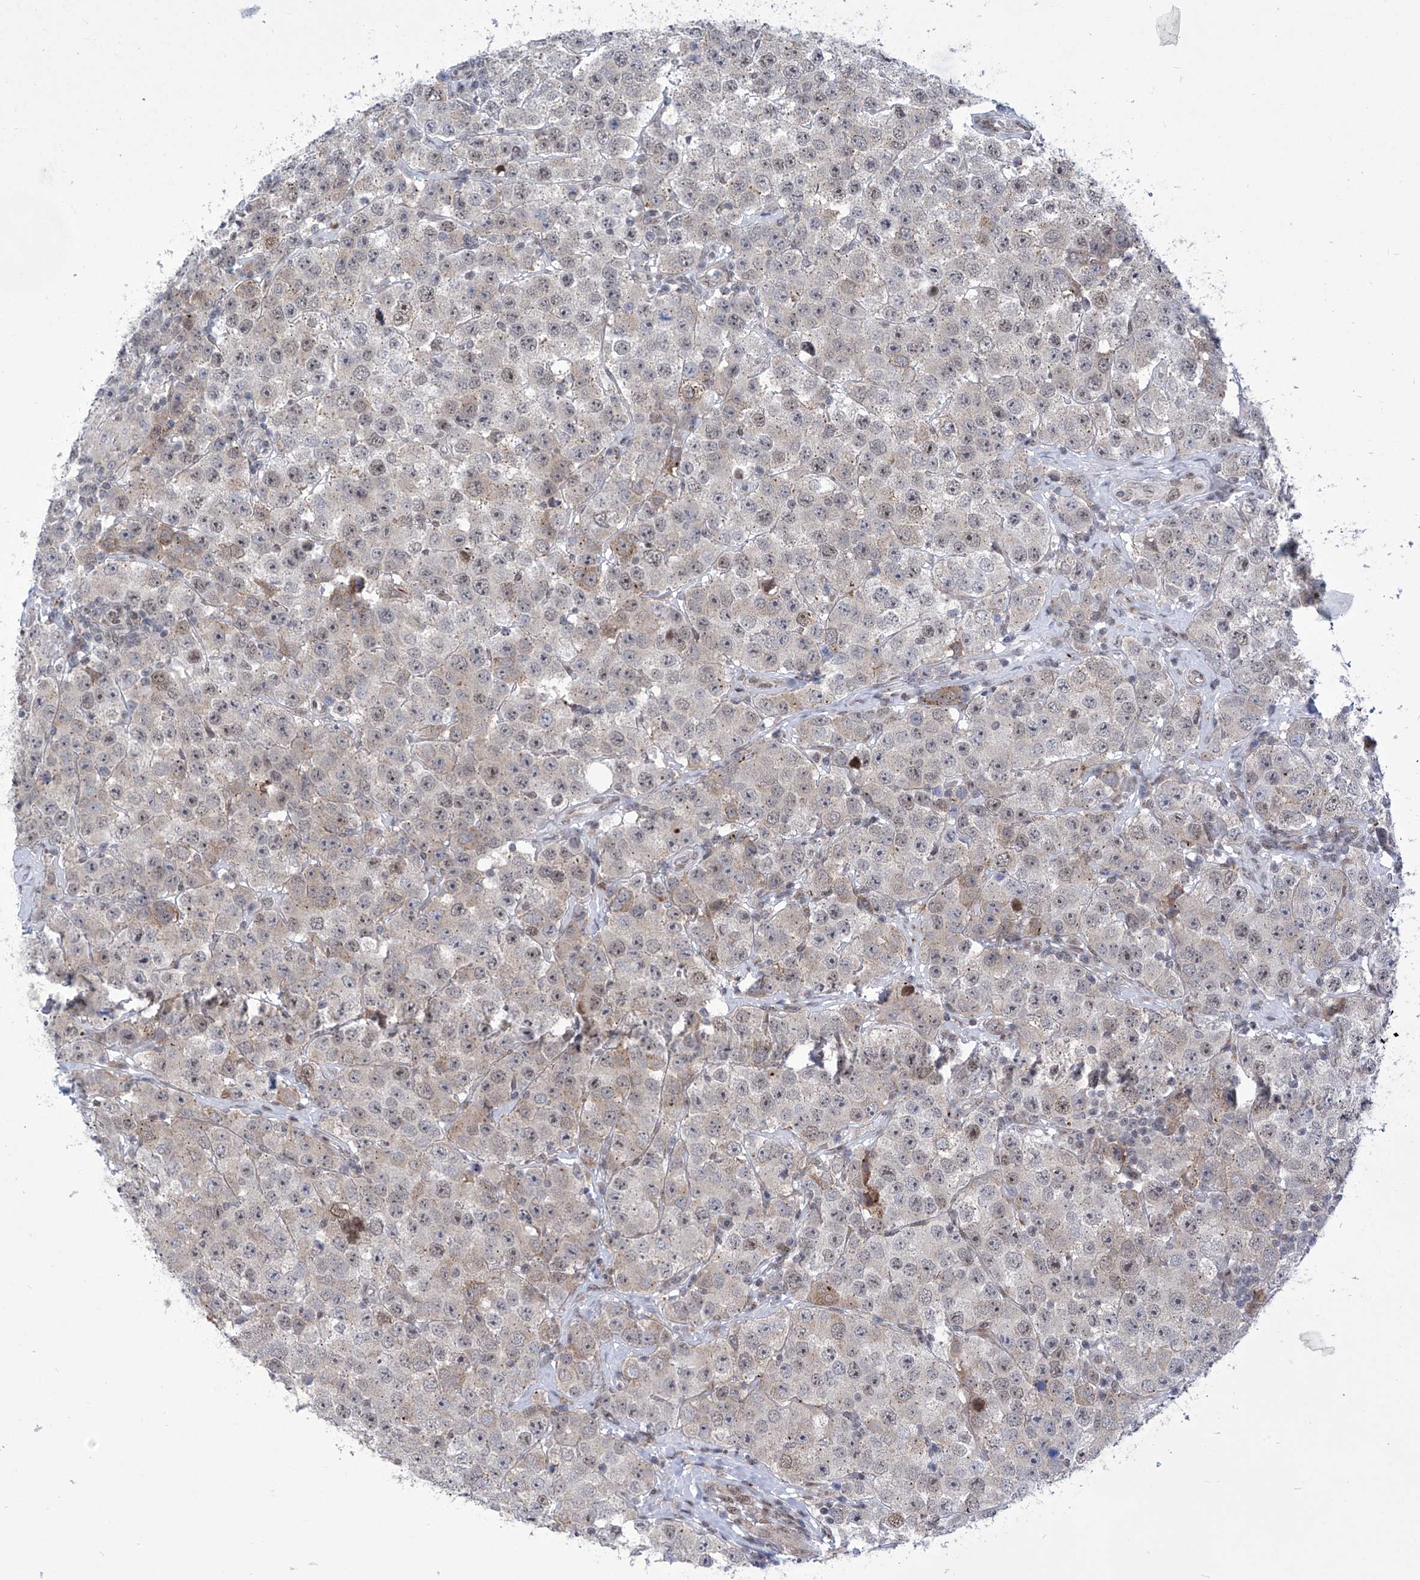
{"staining": {"intensity": "weak", "quantity": "<25%", "location": "nuclear"}, "tissue": "testis cancer", "cell_type": "Tumor cells", "image_type": "cancer", "snomed": [{"axis": "morphology", "description": "Seminoma, NOS"}, {"axis": "topography", "description": "Testis"}], "caption": "Human testis cancer stained for a protein using immunohistochemistry reveals no positivity in tumor cells.", "gene": "CEP290", "patient": {"sex": "male", "age": 28}}